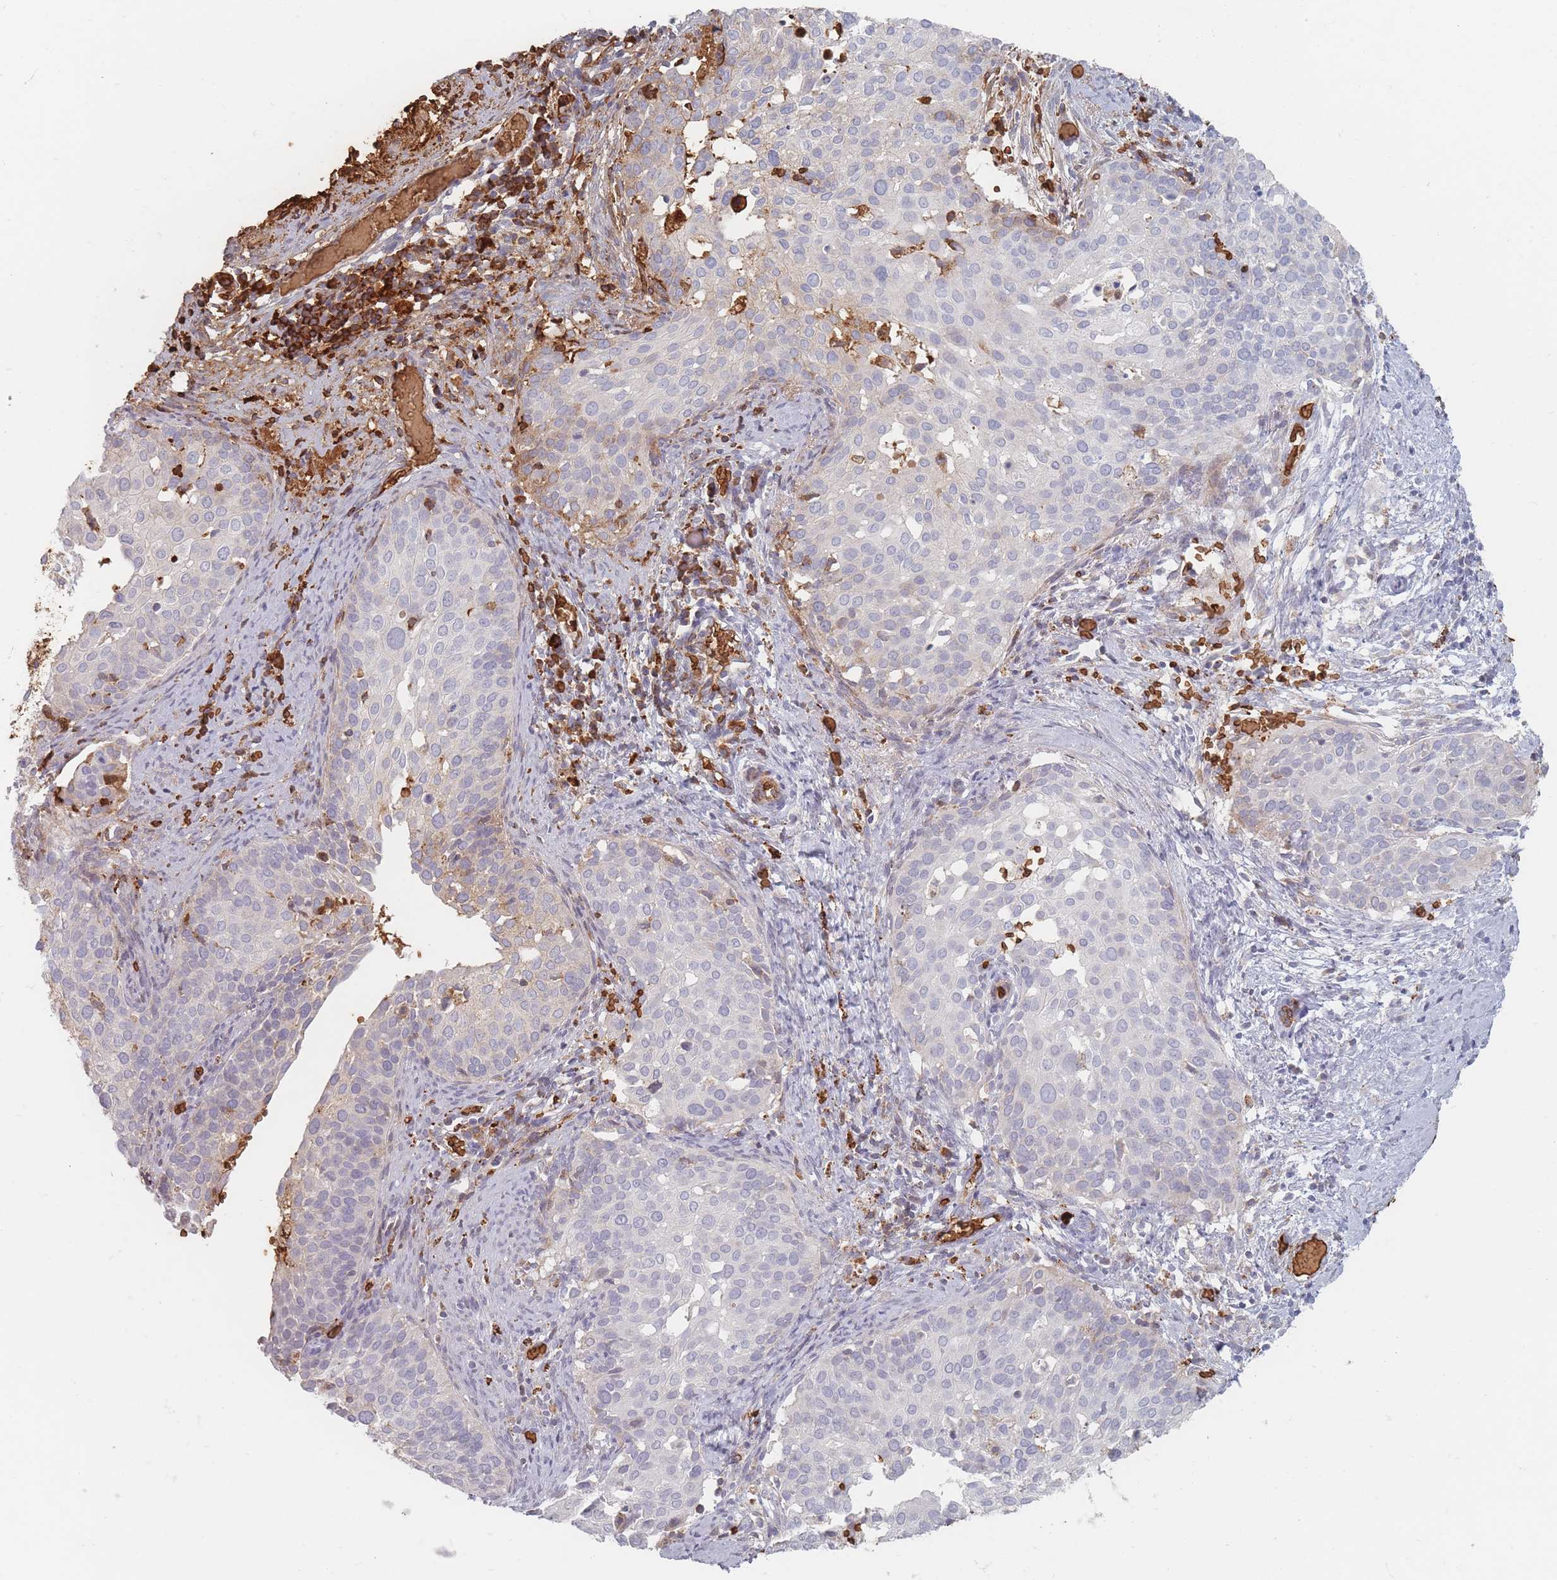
{"staining": {"intensity": "moderate", "quantity": "<25%", "location": "cytoplasmic/membranous"}, "tissue": "cervical cancer", "cell_type": "Tumor cells", "image_type": "cancer", "snomed": [{"axis": "morphology", "description": "Squamous cell carcinoma, NOS"}, {"axis": "topography", "description": "Cervix"}], "caption": "Brown immunohistochemical staining in squamous cell carcinoma (cervical) shows moderate cytoplasmic/membranous expression in about <25% of tumor cells. (Brightfield microscopy of DAB IHC at high magnification).", "gene": "SLC2A6", "patient": {"sex": "female", "age": 44}}